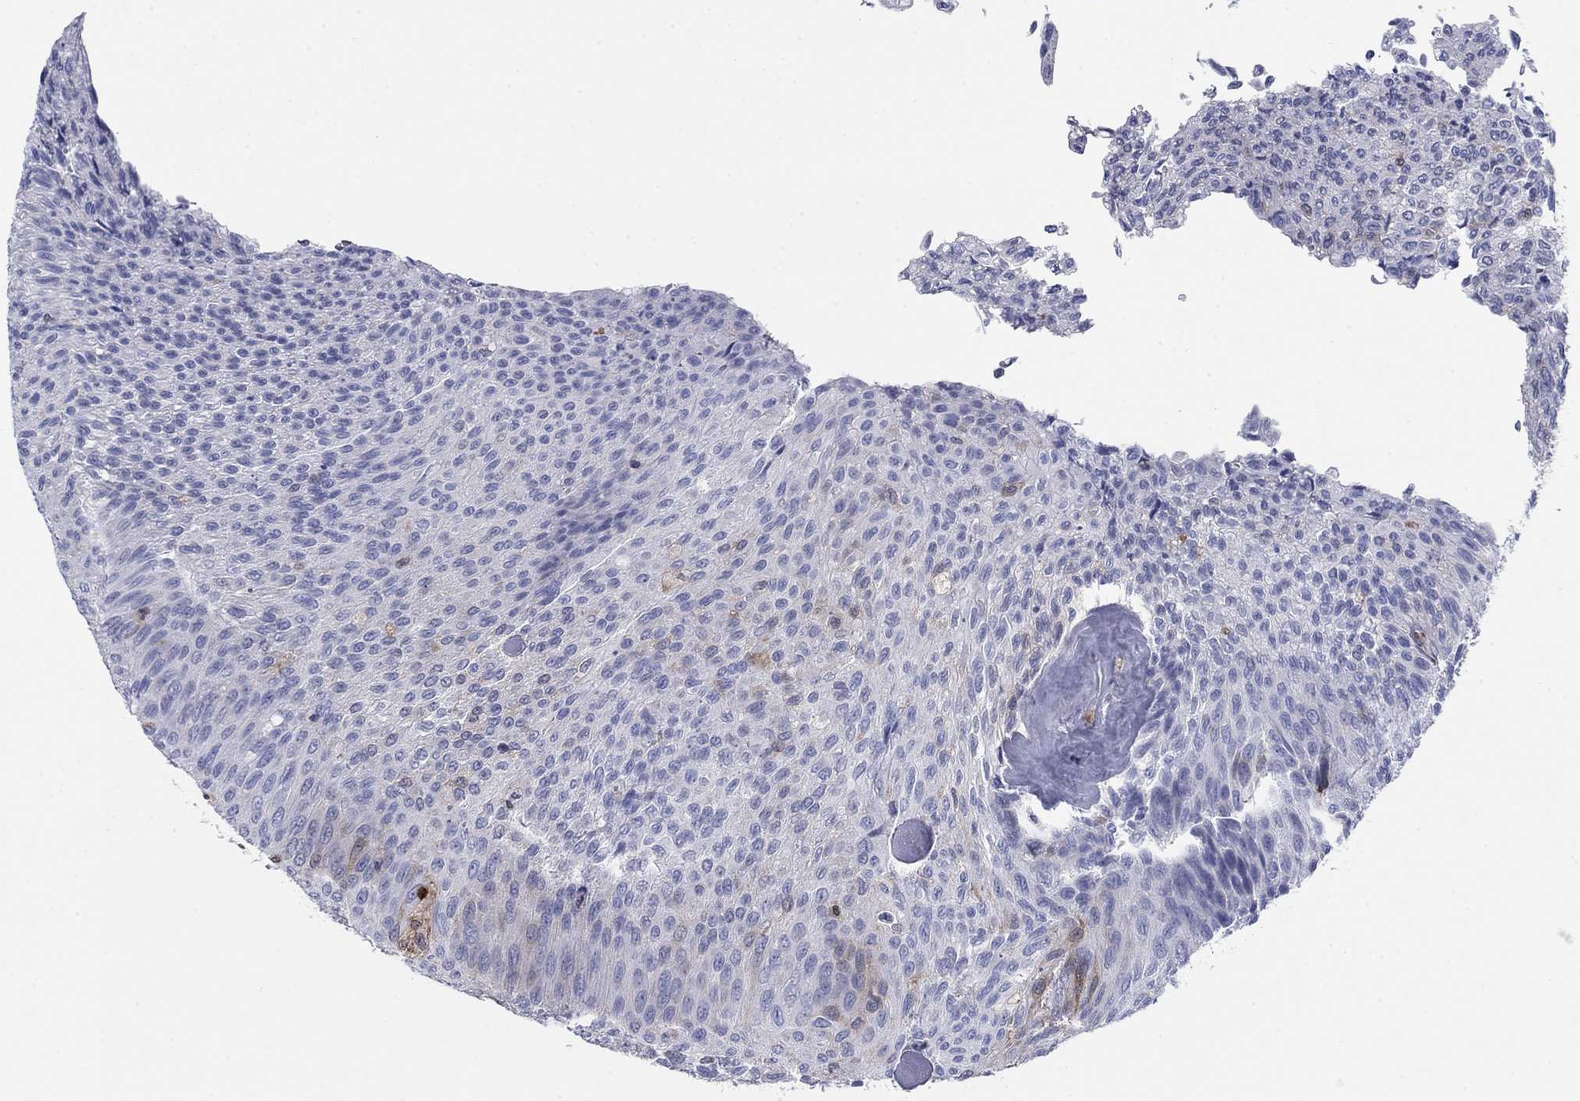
{"staining": {"intensity": "strong", "quantity": "<25%", "location": "cytoplasmic/membranous"}, "tissue": "urothelial cancer", "cell_type": "Tumor cells", "image_type": "cancer", "snomed": [{"axis": "morphology", "description": "Urothelial carcinoma, Low grade"}, {"axis": "topography", "description": "Ureter, NOS"}, {"axis": "topography", "description": "Urinary bladder"}], "caption": "An immunohistochemistry micrograph of neoplastic tissue is shown. Protein staining in brown highlights strong cytoplasmic/membranous positivity in urothelial cancer within tumor cells. The protein of interest is stained brown, and the nuclei are stained in blue (DAB IHC with brightfield microscopy, high magnification).", "gene": "STMN1", "patient": {"sex": "male", "age": 78}}